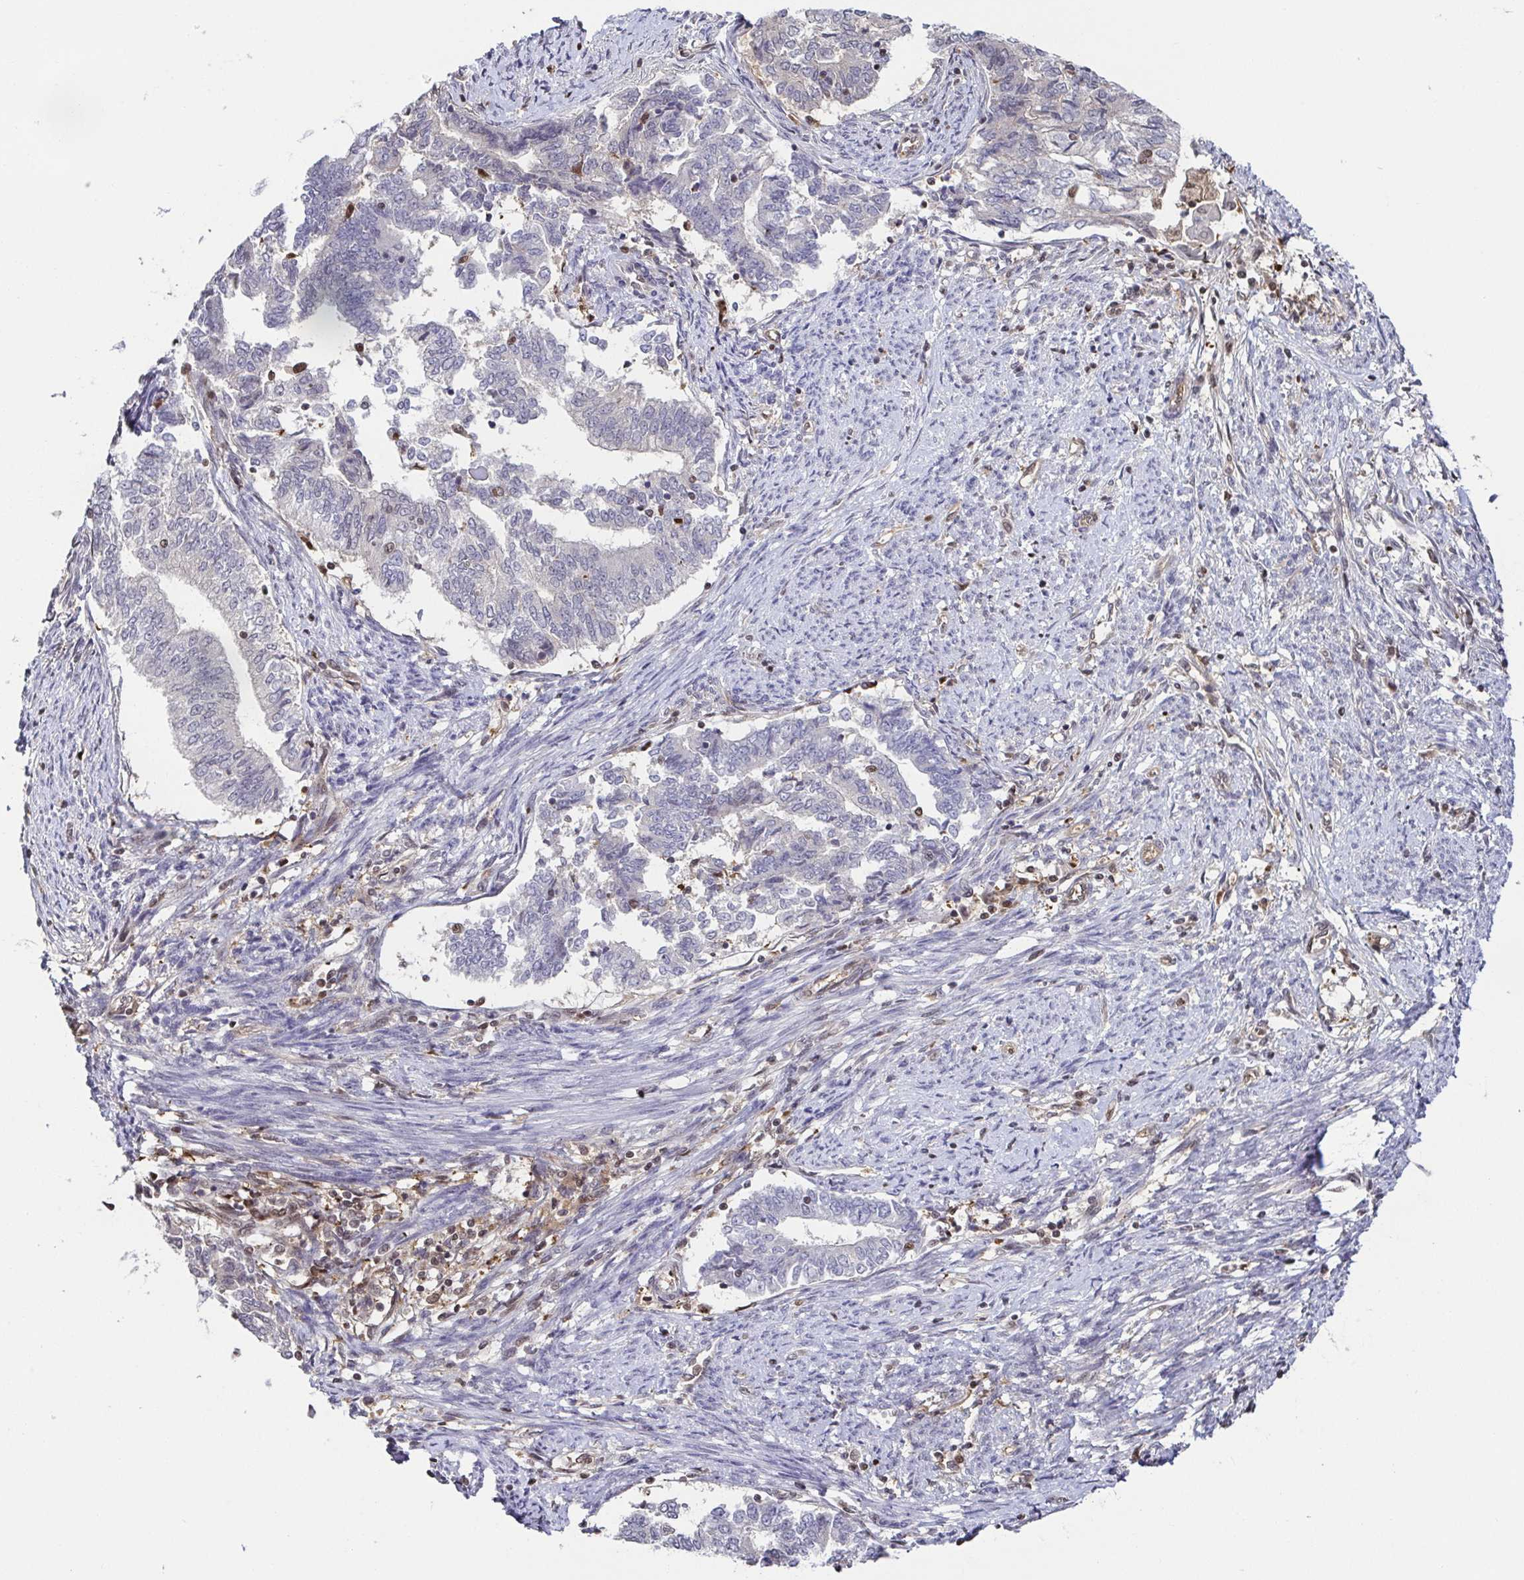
{"staining": {"intensity": "negative", "quantity": "none", "location": "none"}, "tissue": "endometrial cancer", "cell_type": "Tumor cells", "image_type": "cancer", "snomed": [{"axis": "morphology", "description": "Adenocarcinoma, NOS"}, {"axis": "topography", "description": "Endometrium"}], "caption": "Immunohistochemistry (IHC) image of human endometrial cancer stained for a protein (brown), which shows no positivity in tumor cells.", "gene": "PSMB9", "patient": {"sex": "female", "age": 65}}